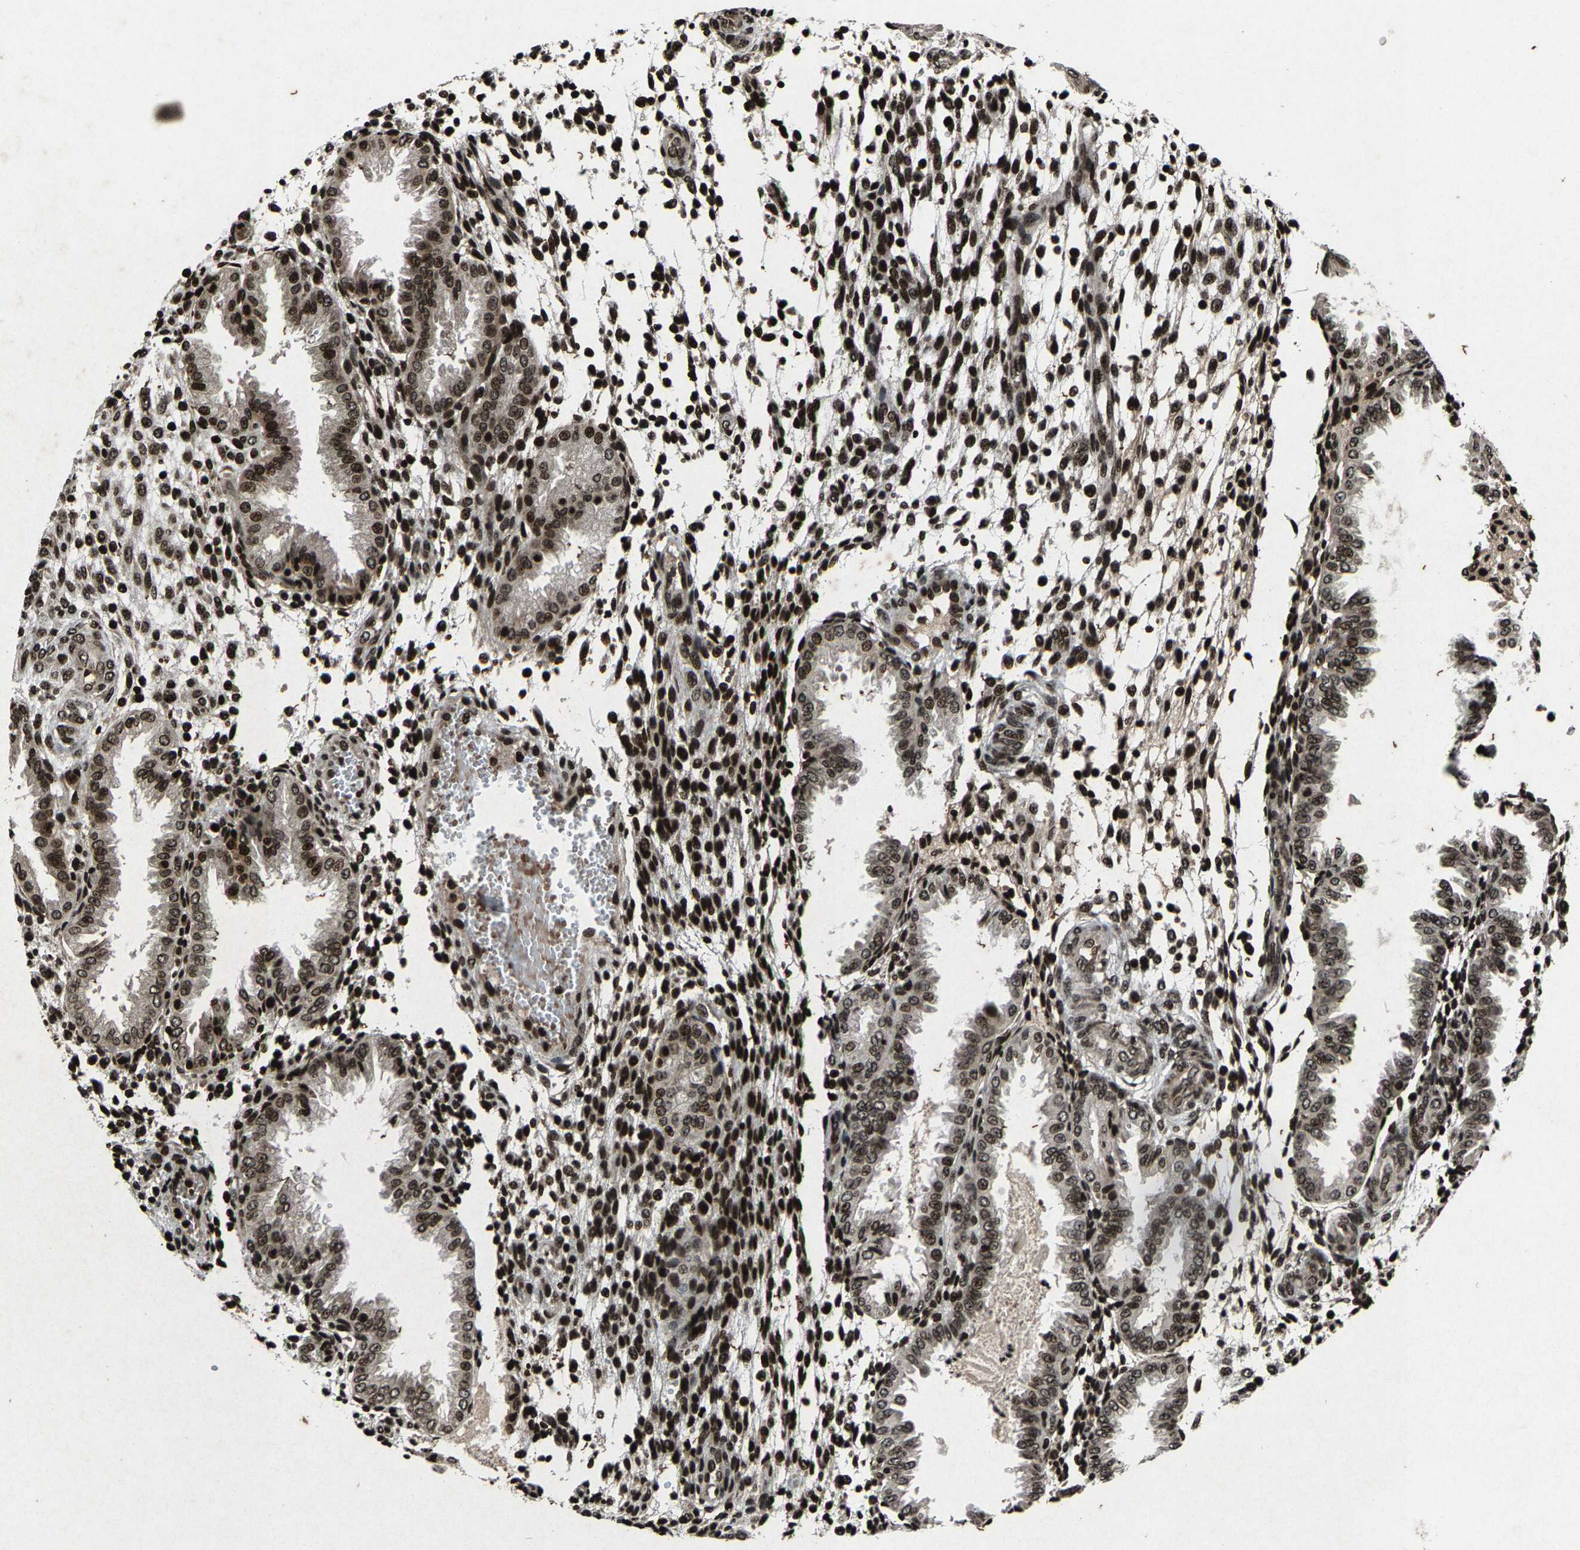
{"staining": {"intensity": "strong", "quantity": ">75%", "location": "nuclear"}, "tissue": "endometrium", "cell_type": "Cells in endometrial stroma", "image_type": "normal", "snomed": [{"axis": "morphology", "description": "Normal tissue, NOS"}, {"axis": "topography", "description": "Endometrium"}], "caption": "Immunohistochemical staining of benign endometrium demonstrates >75% levels of strong nuclear protein expression in approximately >75% of cells in endometrial stroma.", "gene": "H4C1", "patient": {"sex": "female", "age": 33}}